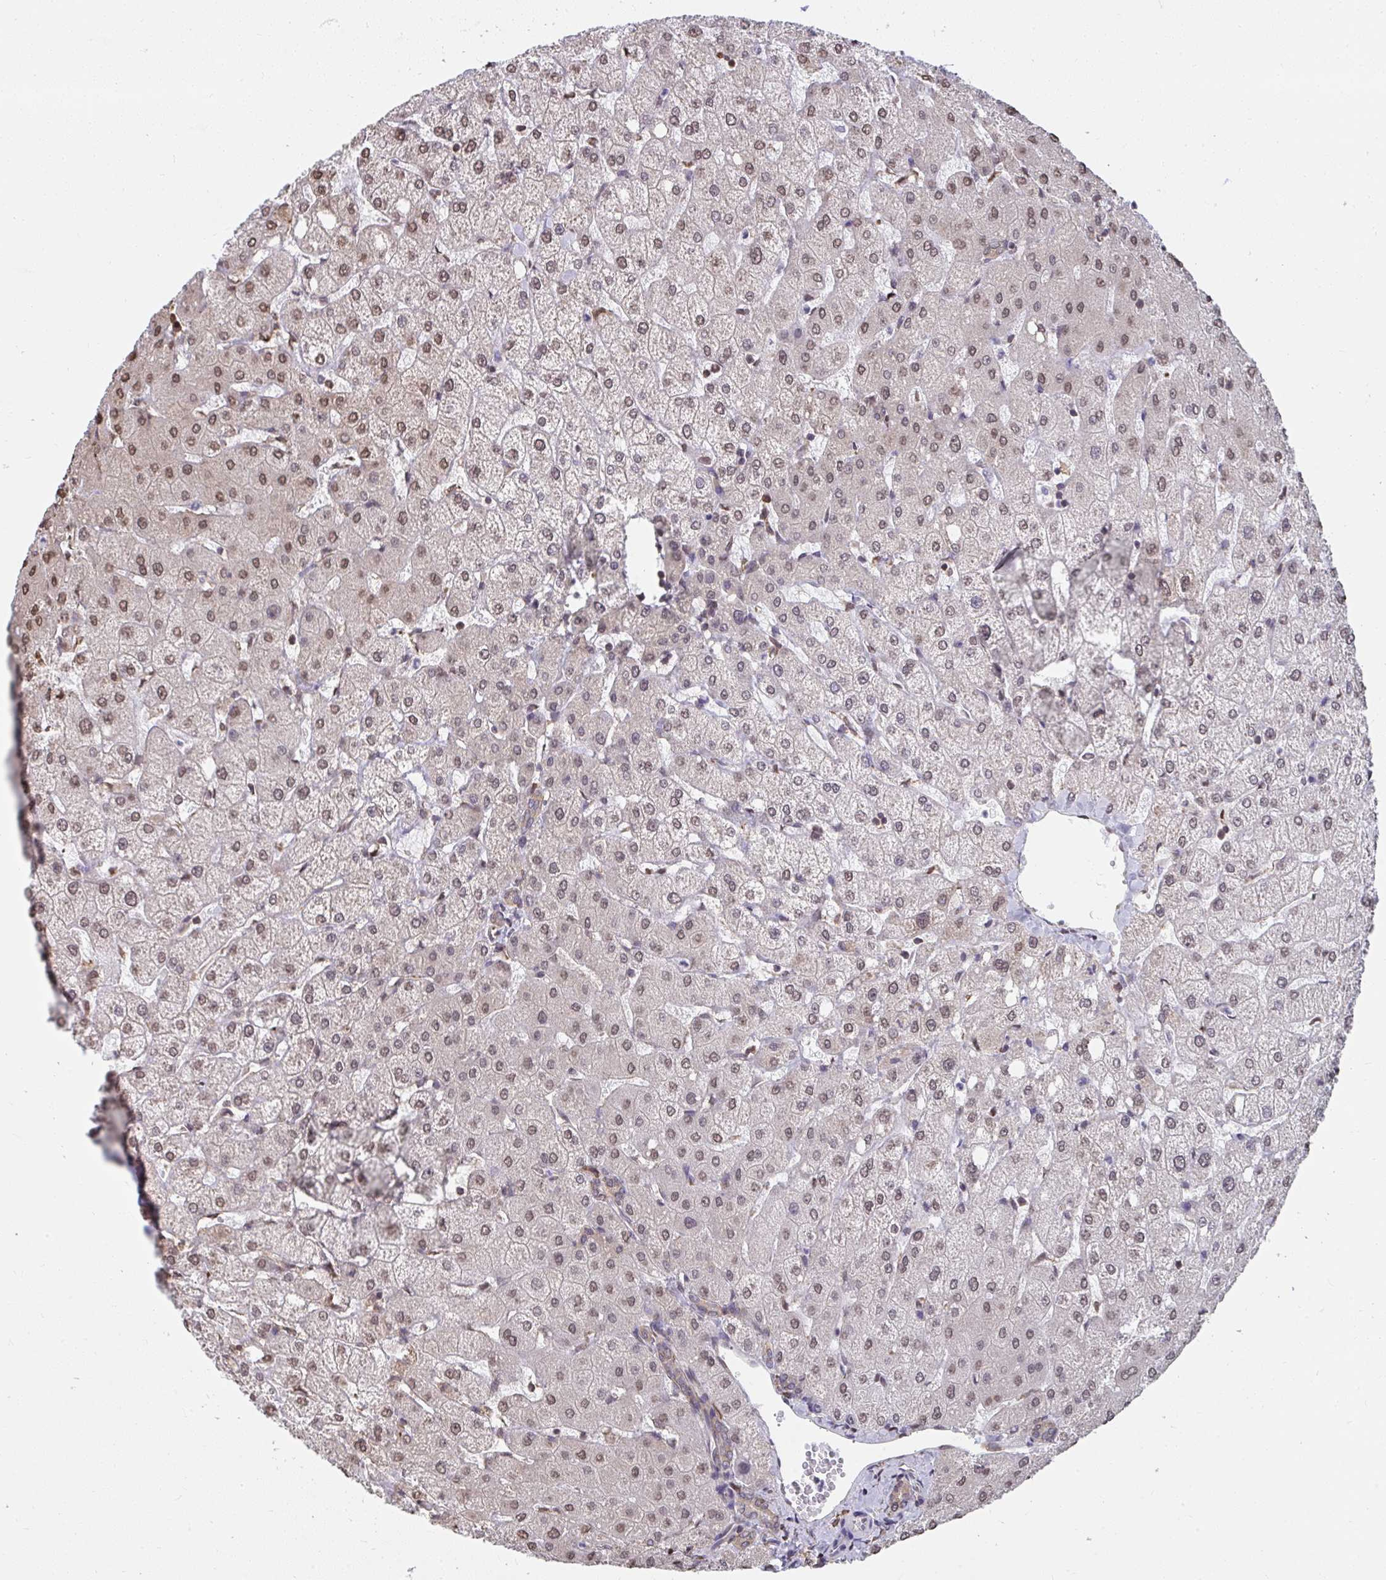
{"staining": {"intensity": "weak", "quantity": ">75%", "location": "cytoplasmic/membranous"}, "tissue": "liver", "cell_type": "Cholangiocytes", "image_type": "normal", "snomed": [{"axis": "morphology", "description": "Normal tissue, NOS"}, {"axis": "topography", "description": "Liver"}], "caption": "Approximately >75% of cholangiocytes in benign human liver exhibit weak cytoplasmic/membranous protein expression as visualized by brown immunohistochemical staining.", "gene": "SYNCRIP", "patient": {"sex": "female", "age": 54}}